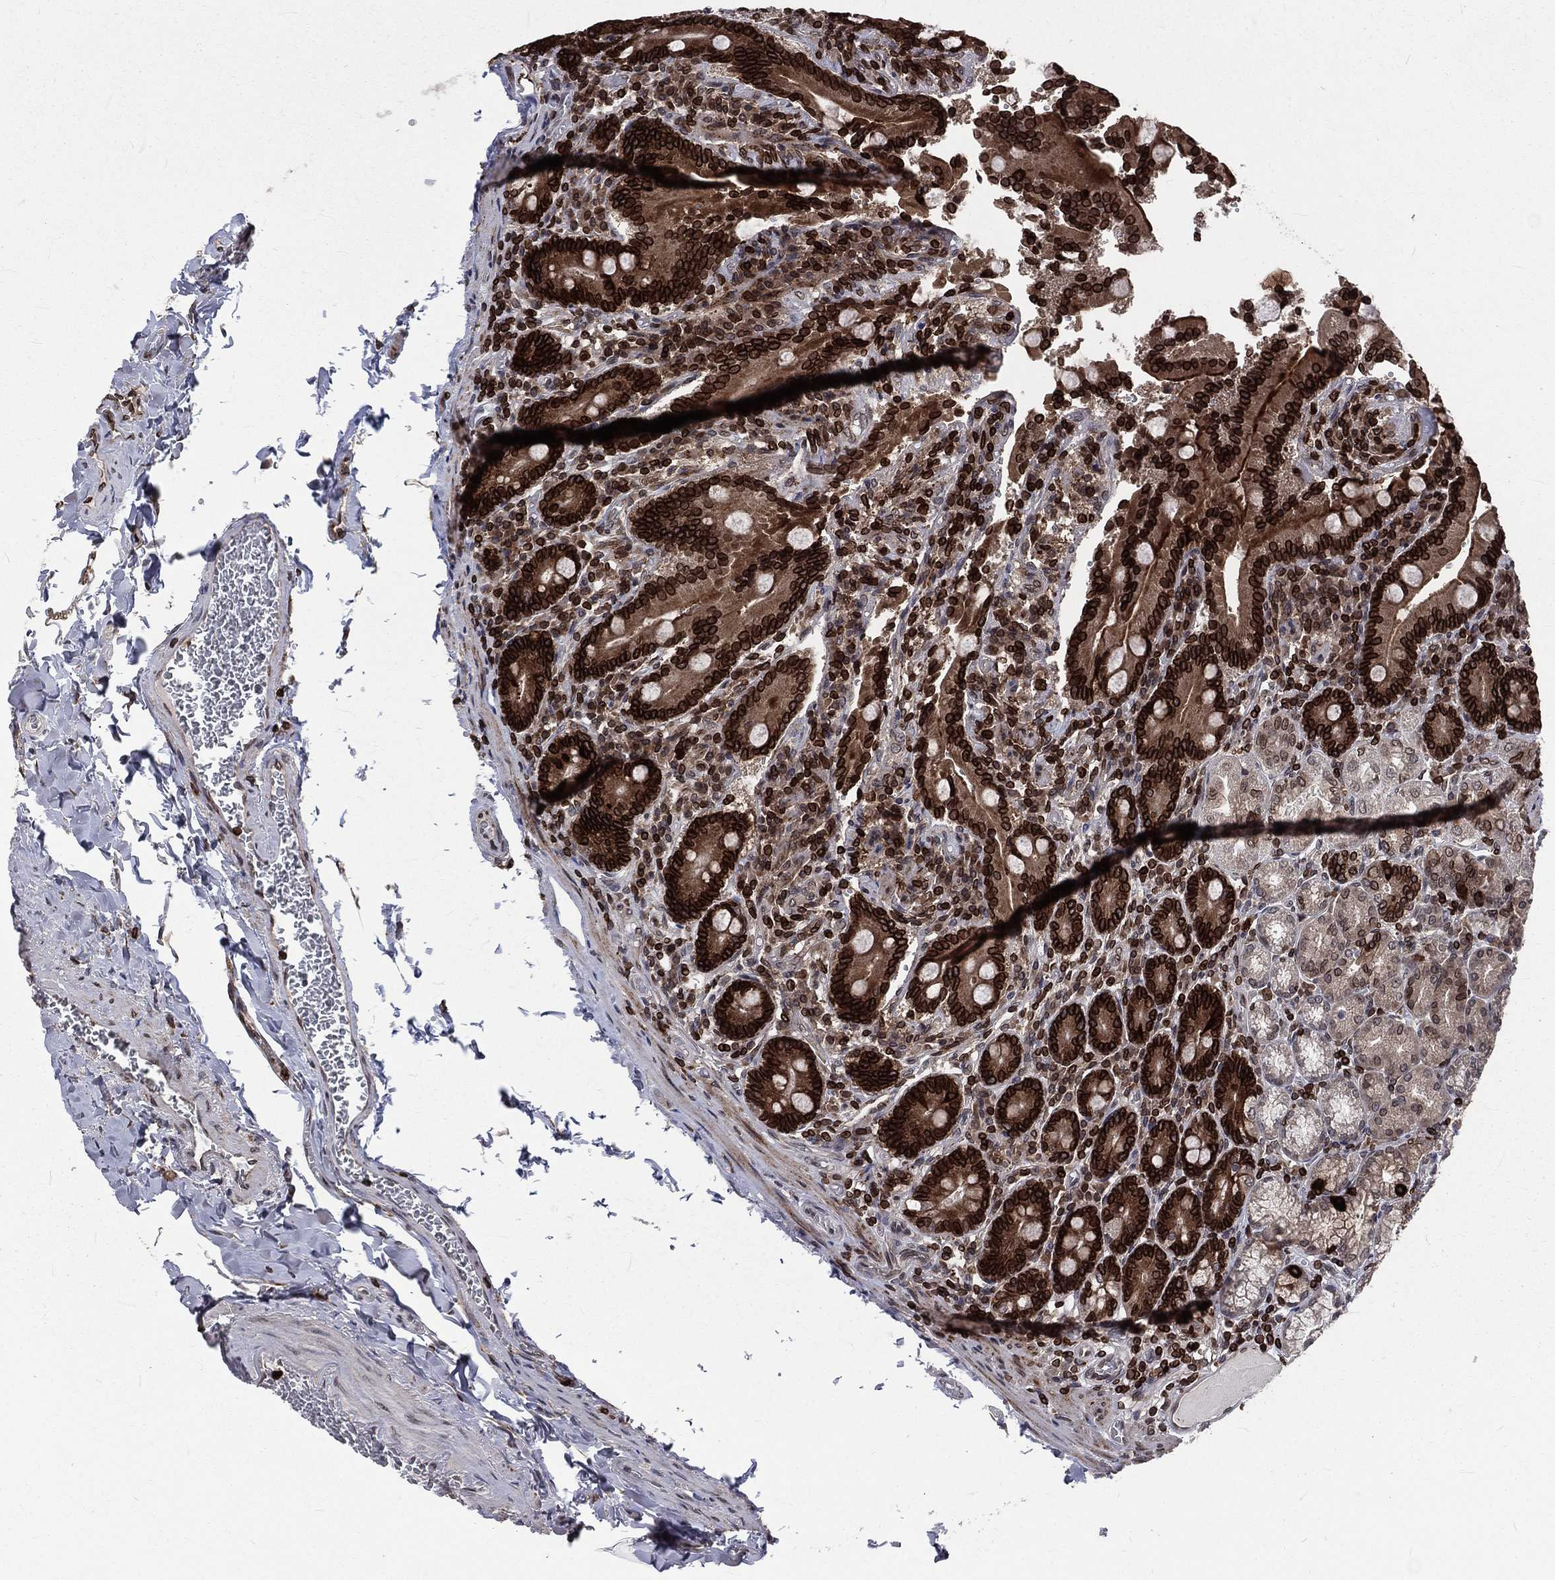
{"staining": {"intensity": "strong", "quantity": ">75%", "location": "cytoplasmic/membranous,nuclear"}, "tissue": "duodenum", "cell_type": "Glandular cells", "image_type": "normal", "snomed": [{"axis": "morphology", "description": "Normal tissue, NOS"}, {"axis": "topography", "description": "Duodenum"}], "caption": "Protein staining reveals strong cytoplasmic/membranous,nuclear staining in about >75% of glandular cells in normal duodenum.", "gene": "LBR", "patient": {"sex": "female", "age": 62}}